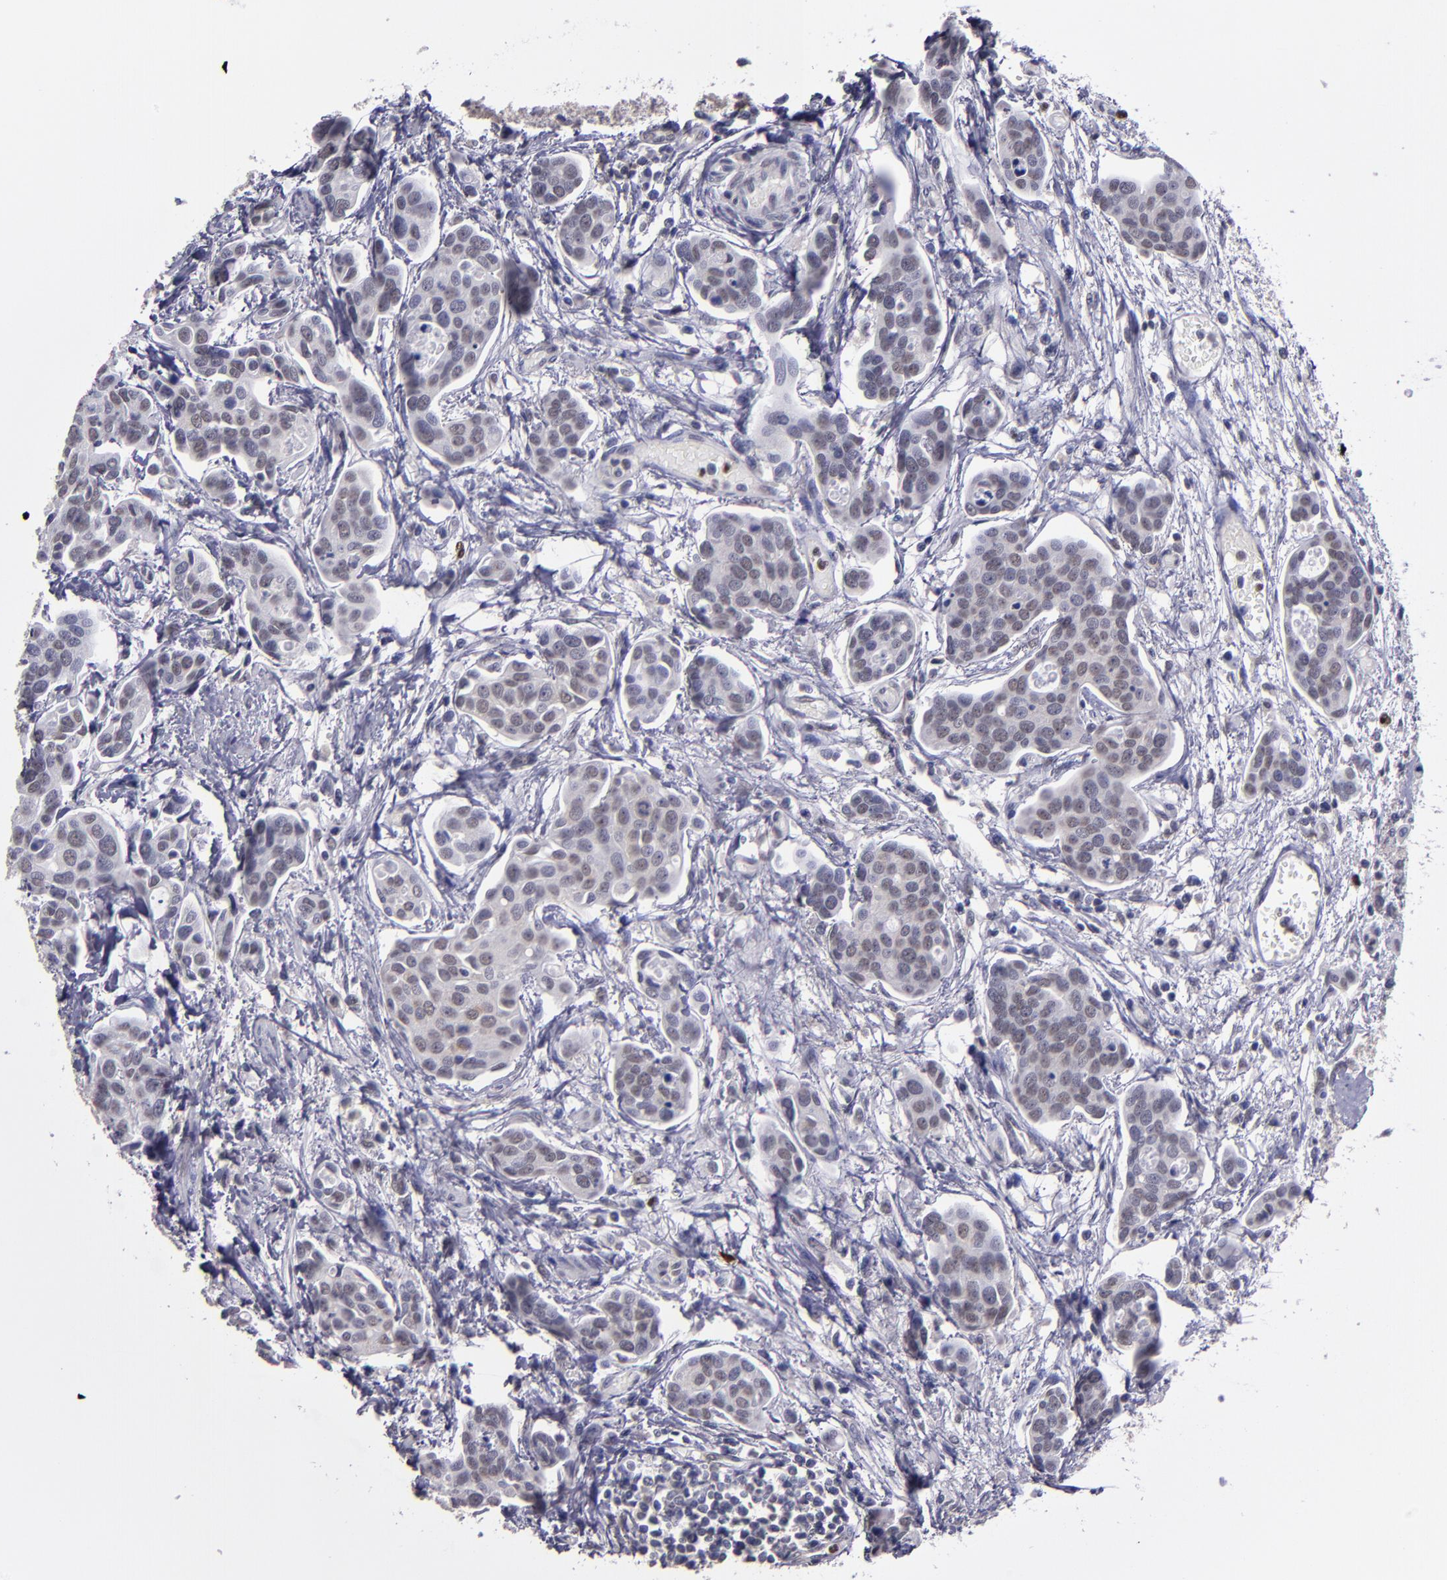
{"staining": {"intensity": "weak", "quantity": "25%-75%", "location": "nuclear"}, "tissue": "urothelial cancer", "cell_type": "Tumor cells", "image_type": "cancer", "snomed": [{"axis": "morphology", "description": "Urothelial carcinoma, High grade"}, {"axis": "topography", "description": "Urinary bladder"}], "caption": "Urothelial cancer tissue exhibits weak nuclear expression in about 25%-75% of tumor cells, visualized by immunohistochemistry. (DAB (3,3'-diaminobenzidine) IHC, brown staining for protein, blue staining for nuclei).", "gene": "CEBPE", "patient": {"sex": "male", "age": 78}}